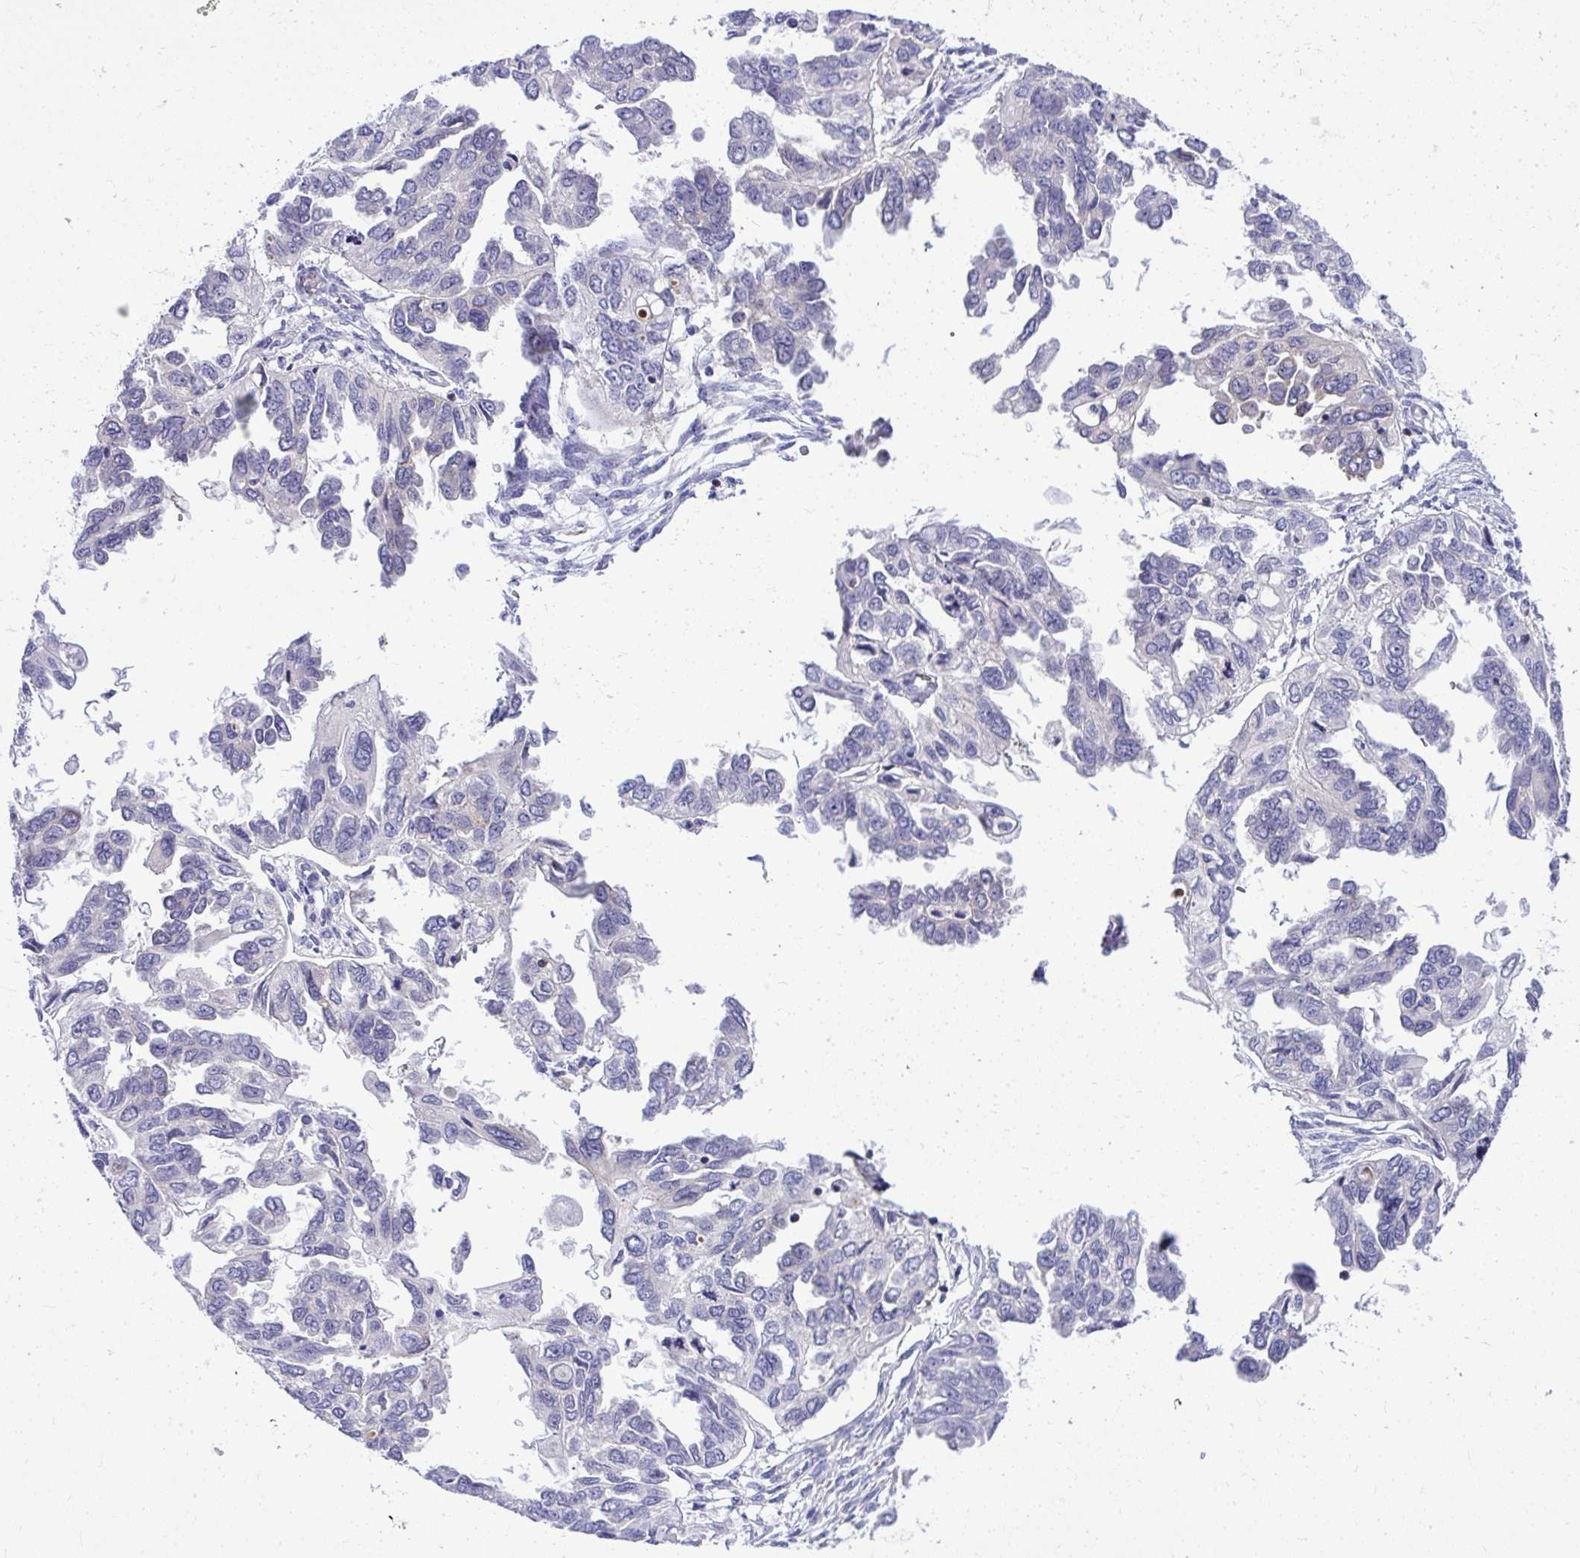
{"staining": {"intensity": "negative", "quantity": "none", "location": "none"}, "tissue": "ovarian cancer", "cell_type": "Tumor cells", "image_type": "cancer", "snomed": [{"axis": "morphology", "description": "Cystadenocarcinoma, serous, NOS"}, {"axis": "topography", "description": "Ovary"}], "caption": "A high-resolution histopathology image shows IHC staining of ovarian serous cystadenocarcinoma, which reveals no significant staining in tumor cells.", "gene": "GRK4", "patient": {"sex": "female", "age": 53}}